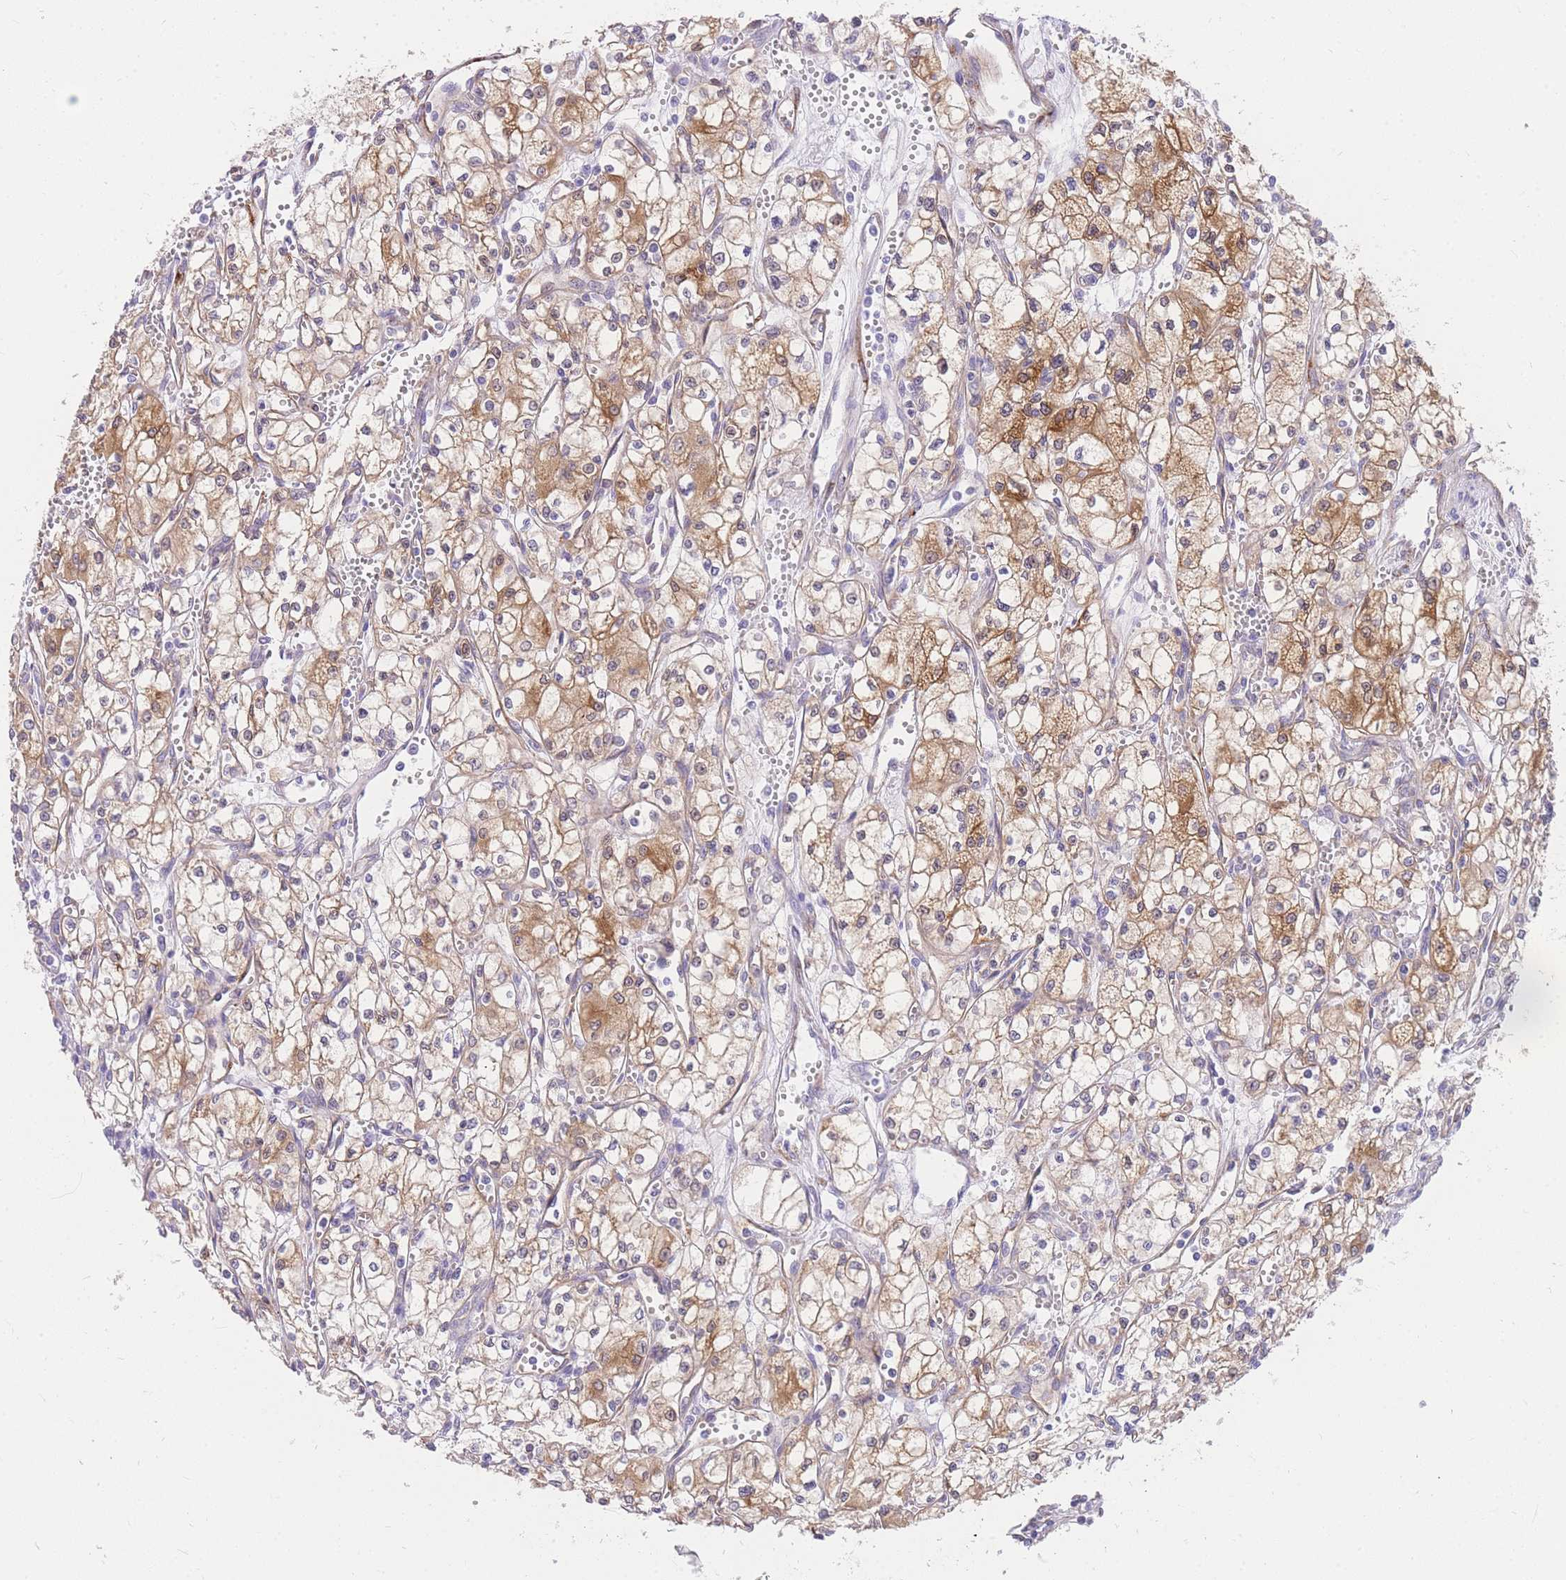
{"staining": {"intensity": "moderate", "quantity": ">75%", "location": "cytoplasmic/membranous"}, "tissue": "renal cancer", "cell_type": "Tumor cells", "image_type": "cancer", "snomed": [{"axis": "morphology", "description": "Adenocarcinoma, NOS"}, {"axis": "topography", "description": "Kidney"}], "caption": "The photomicrograph exhibits staining of renal adenocarcinoma, revealing moderate cytoplasmic/membranous protein expression (brown color) within tumor cells. (DAB IHC with brightfield microscopy, high magnification).", "gene": "S100PBP", "patient": {"sex": "male", "age": 59}}